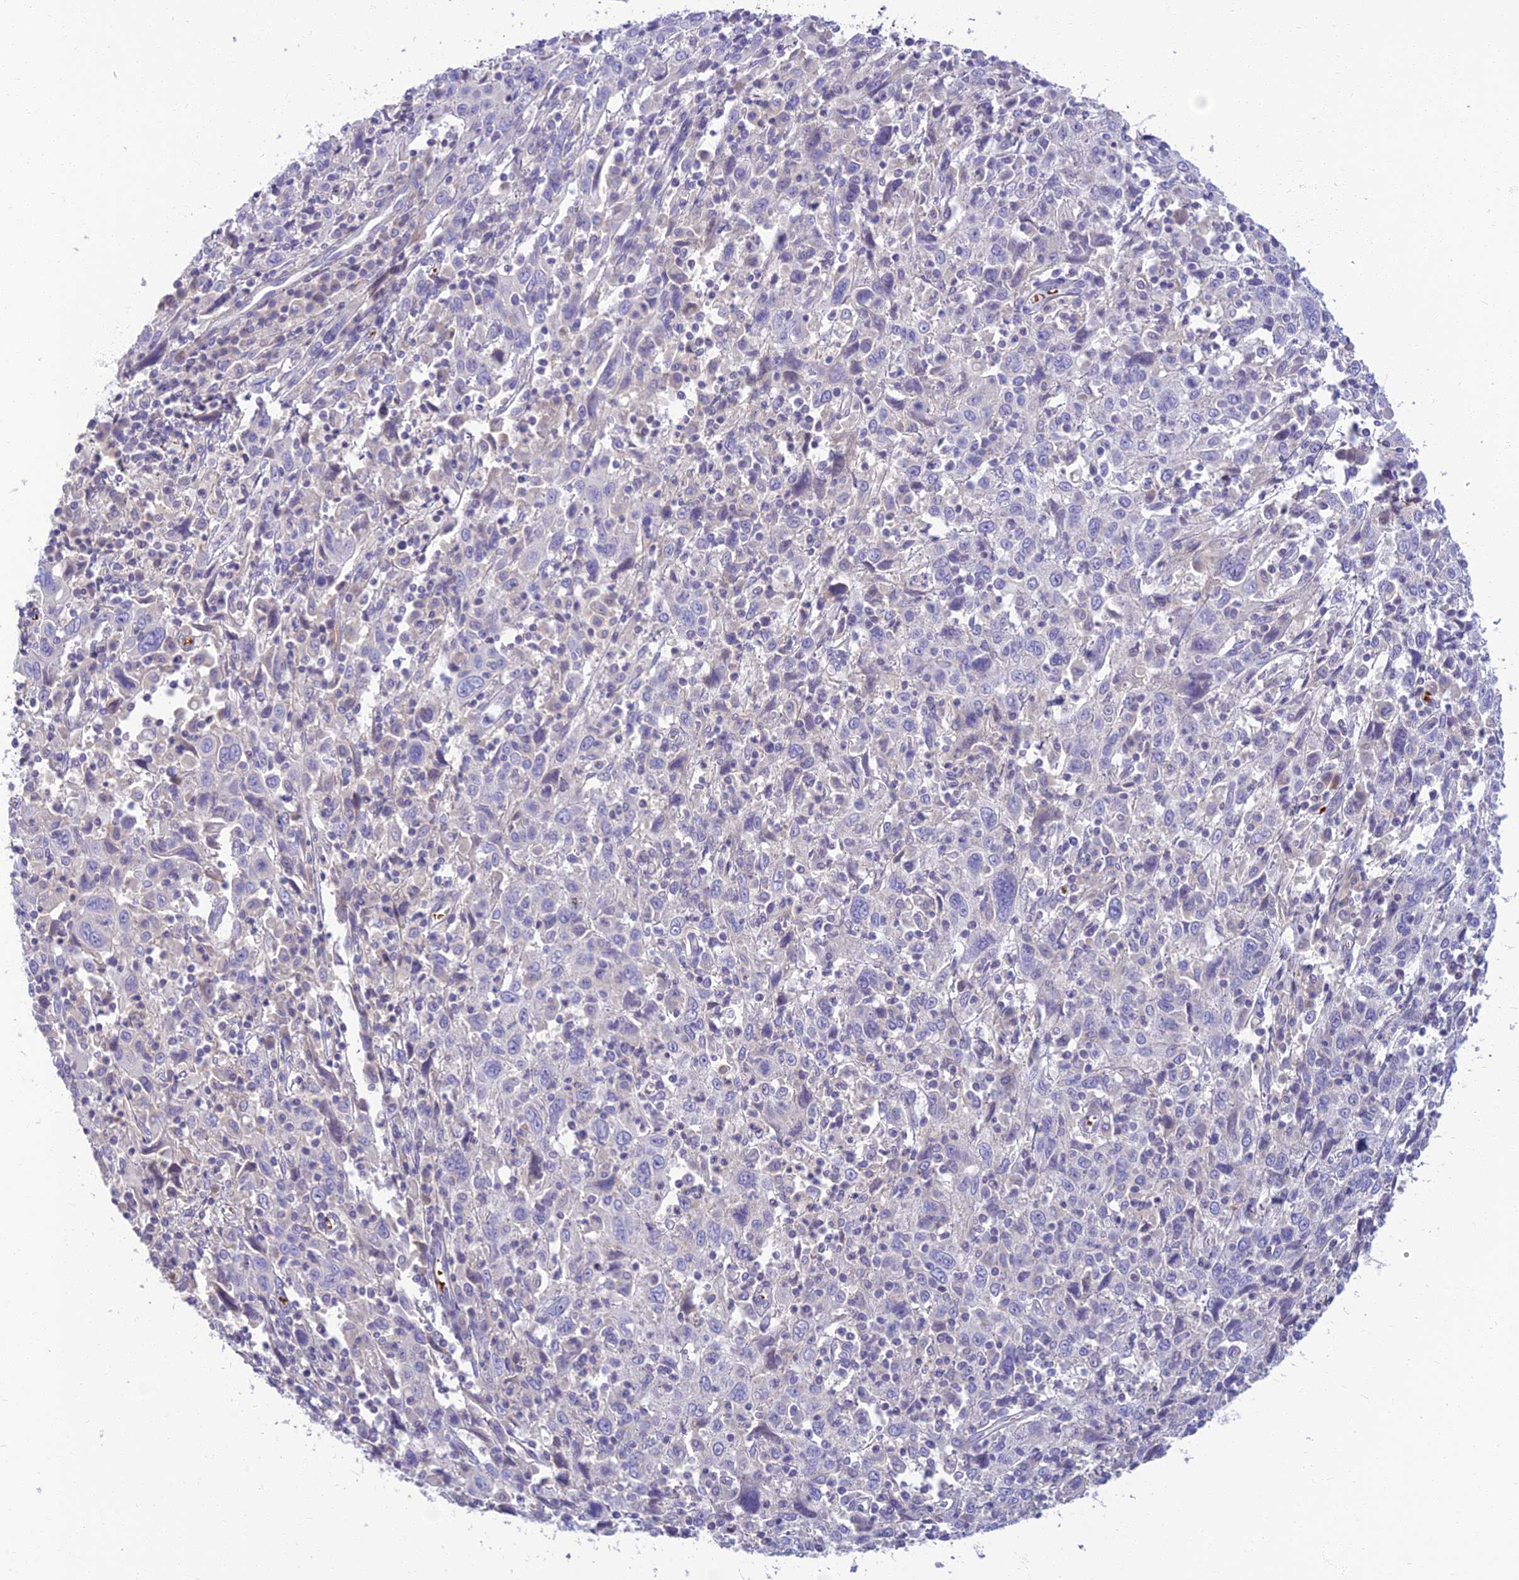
{"staining": {"intensity": "negative", "quantity": "none", "location": "none"}, "tissue": "cervical cancer", "cell_type": "Tumor cells", "image_type": "cancer", "snomed": [{"axis": "morphology", "description": "Squamous cell carcinoma, NOS"}, {"axis": "topography", "description": "Cervix"}], "caption": "Micrograph shows no protein expression in tumor cells of cervical squamous cell carcinoma tissue.", "gene": "CLIP4", "patient": {"sex": "female", "age": 46}}